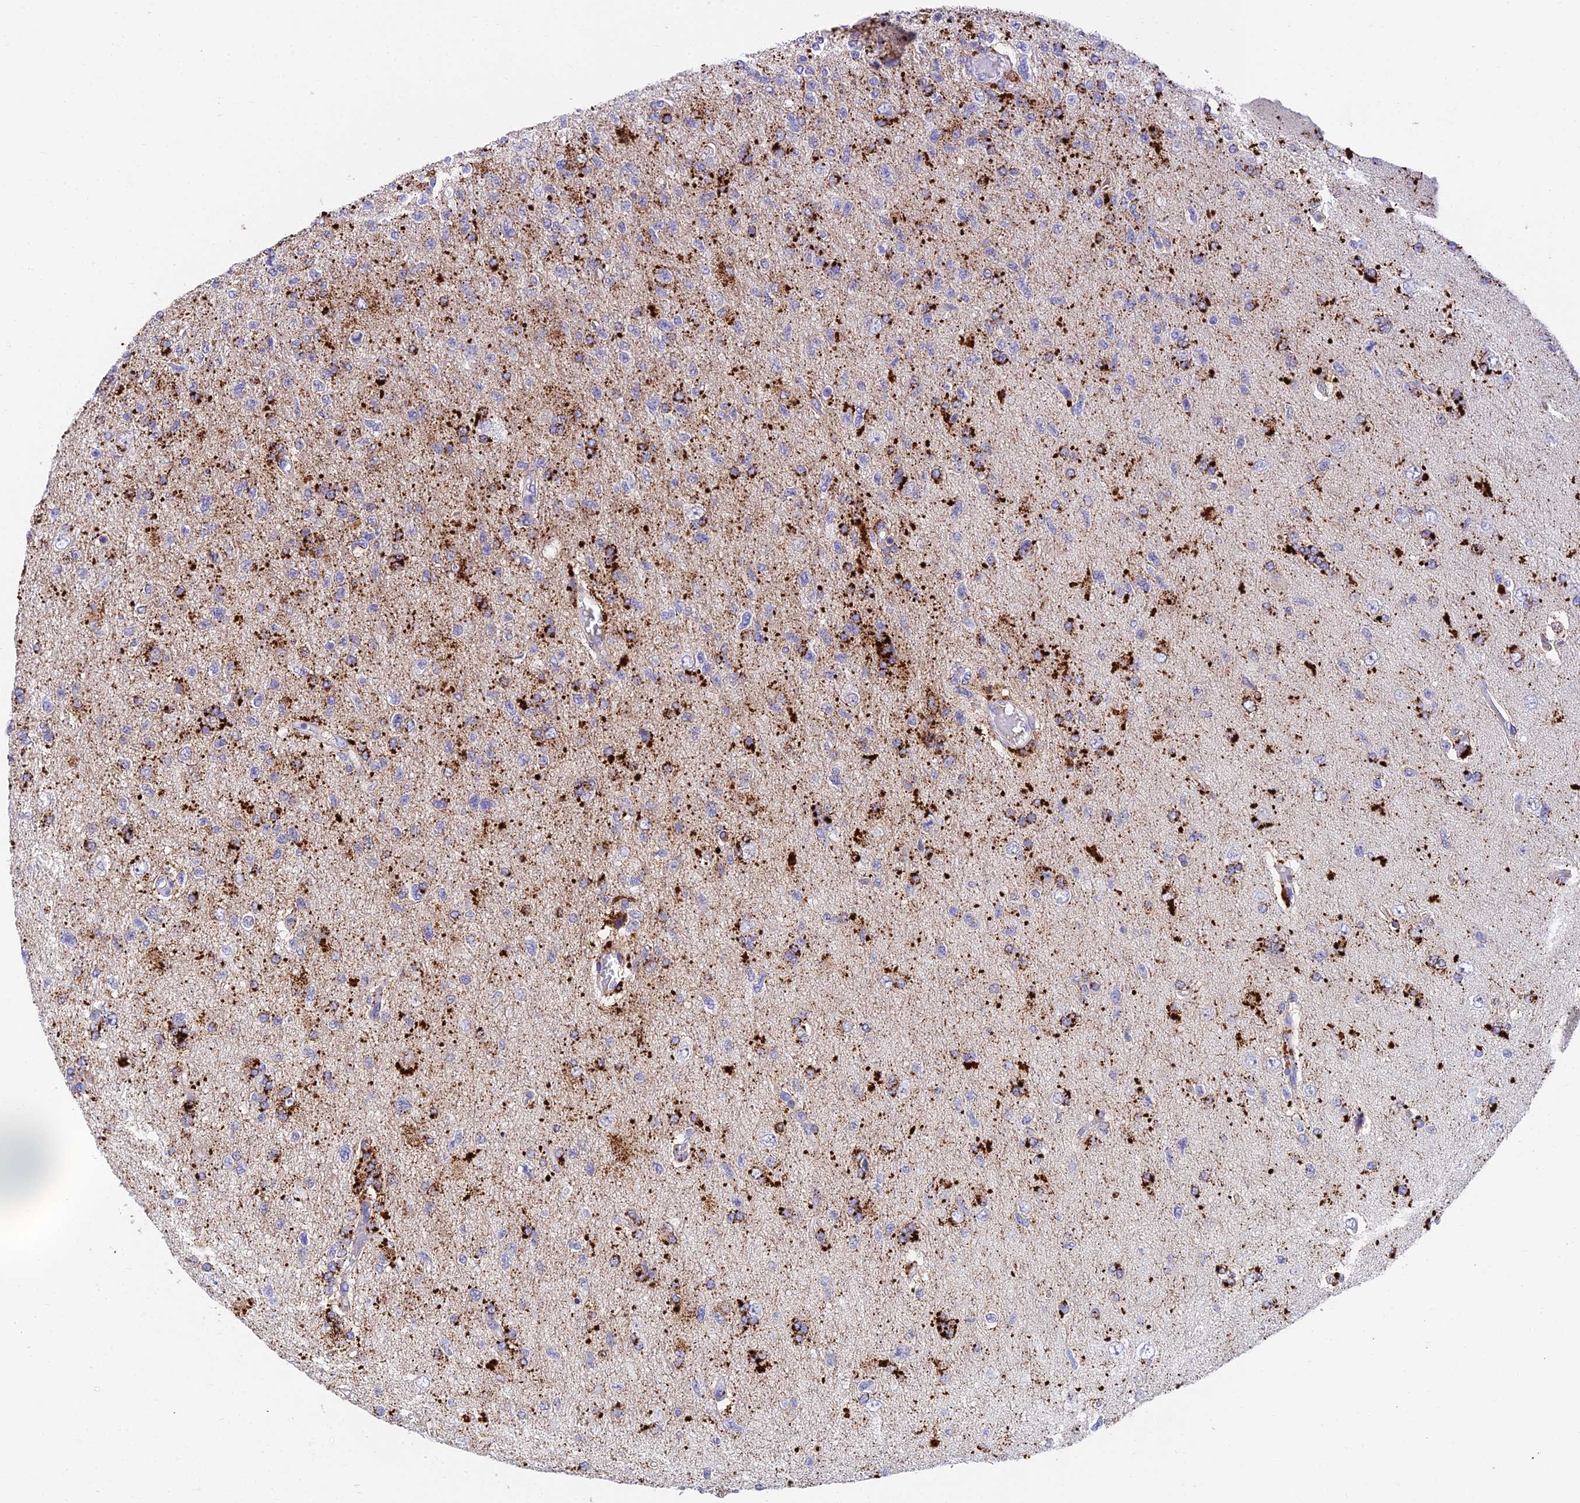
{"staining": {"intensity": "strong", "quantity": "25%-75%", "location": "cytoplasmic/membranous"}, "tissue": "glioma", "cell_type": "Tumor cells", "image_type": "cancer", "snomed": [{"axis": "morphology", "description": "Glioma, malignant, High grade"}, {"axis": "topography", "description": "Brain"}], "caption": "IHC of malignant glioma (high-grade) shows high levels of strong cytoplasmic/membranous positivity in approximately 25%-75% of tumor cells.", "gene": "ADAMTS13", "patient": {"sex": "male", "age": 56}}